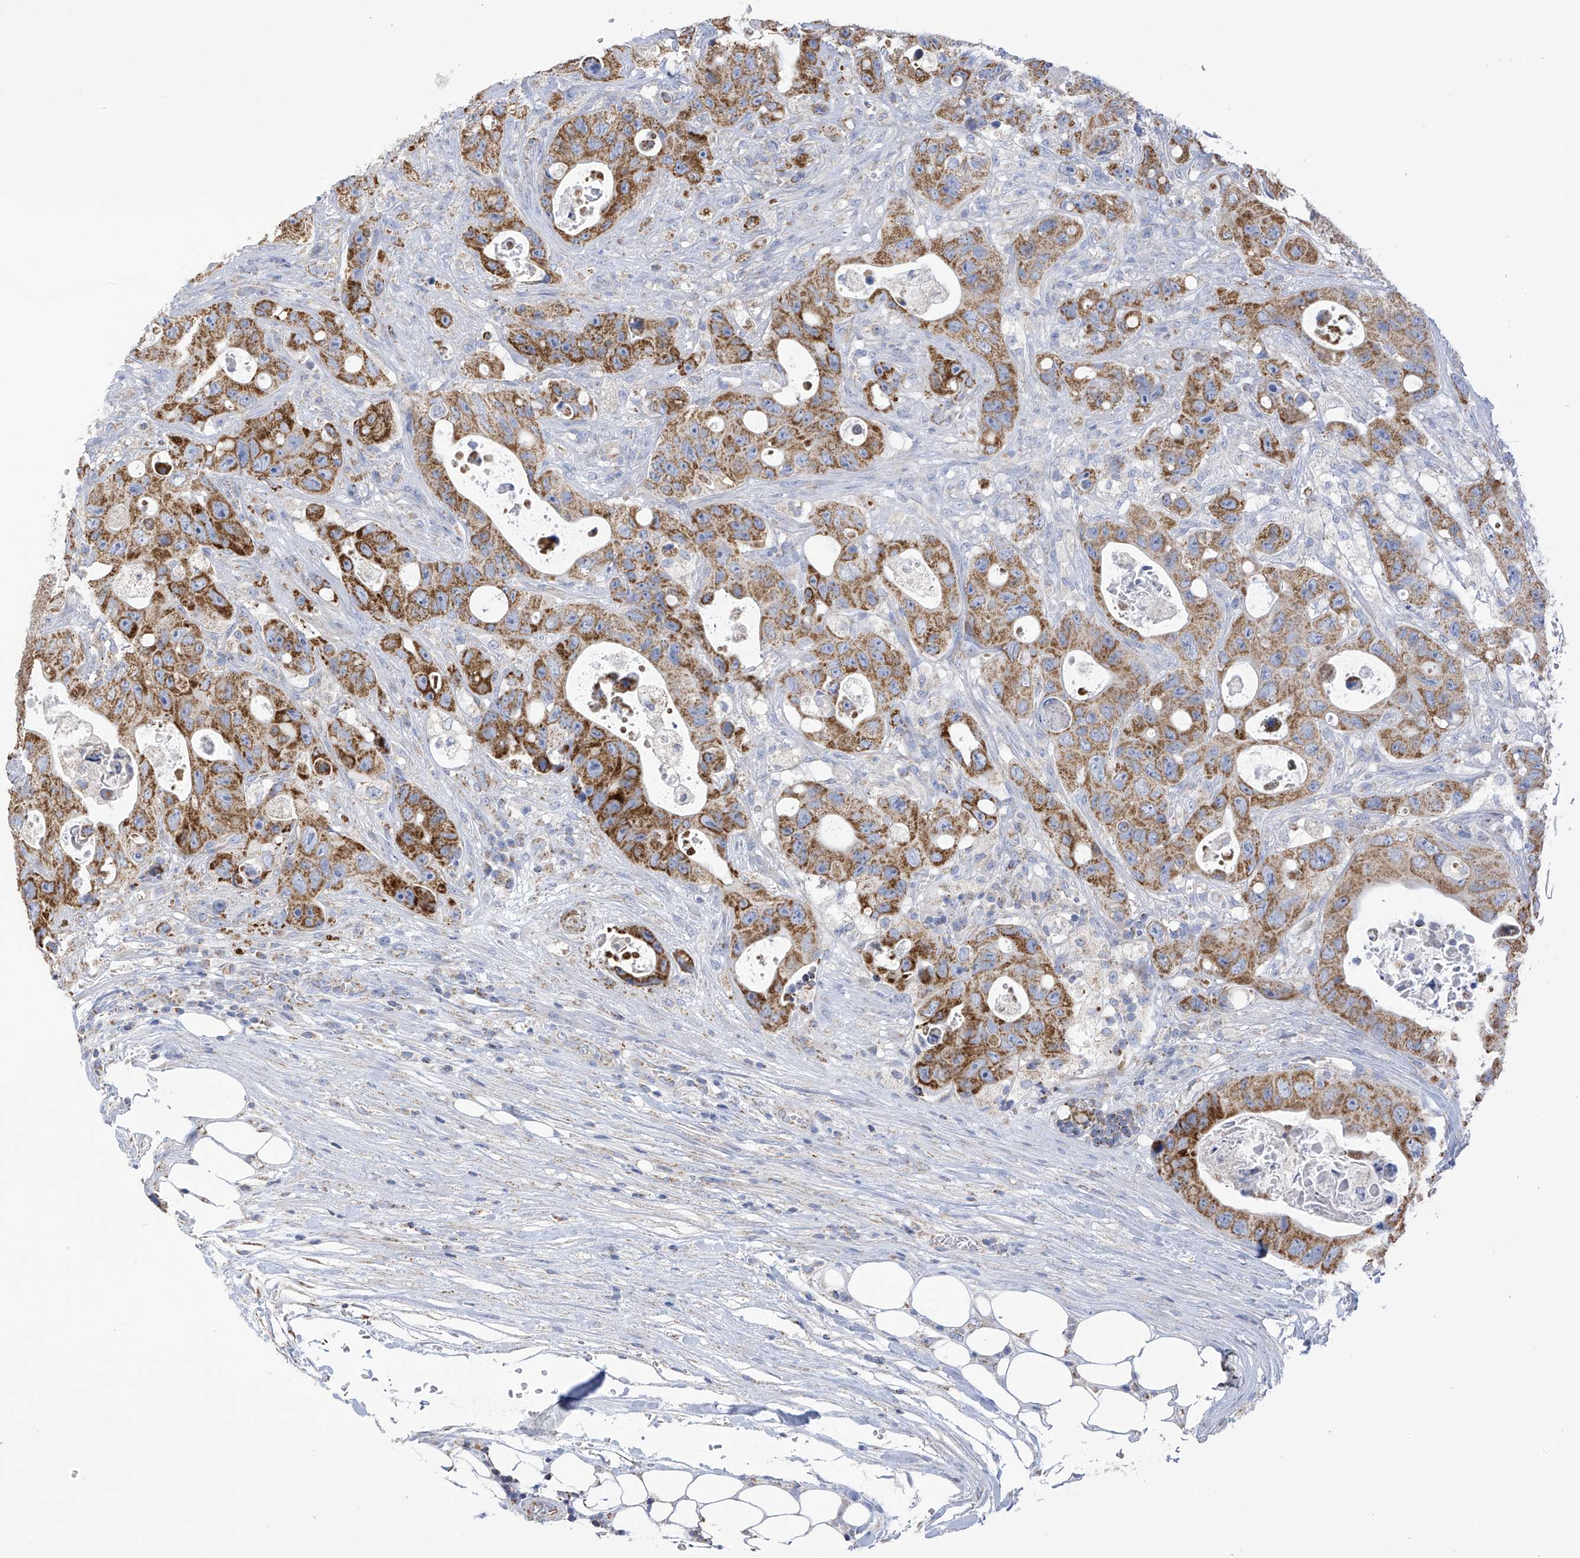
{"staining": {"intensity": "moderate", "quantity": ">75%", "location": "cytoplasmic/membranous"}, "tissue": "colorectal cancer", "cell_type": "Tumor cells", "image_type": "cancer", "snomed": [{"axis": "morphology", "description": "Adenocarcinoma, NOS"}, {"axis": "topography", "description": "Colon"}], "caption": "Protein expression analysis of colorectal adenocarcinoma reveals moderate cytoplasmic/membranous staining in about >75% of tumor cells.", "gene": "PNPT1", "patient": {"sex": "female", "age": 46}}